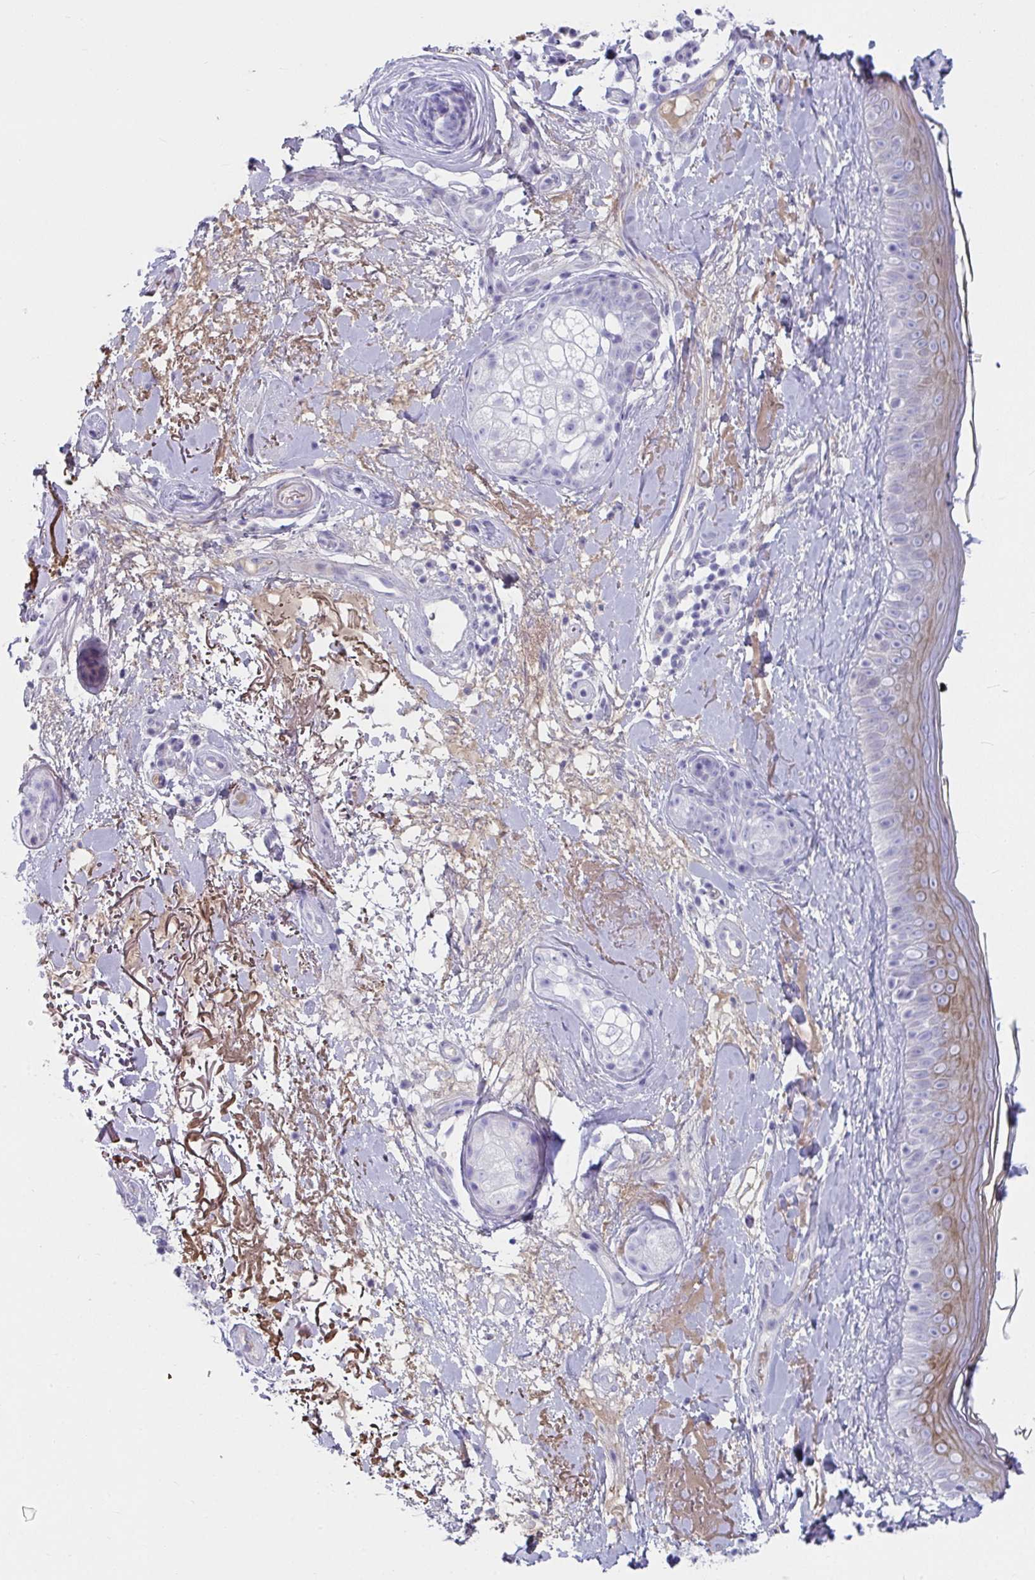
{"staining": {"intensity": "negative", "quantity": "none", "location": "none"}, "tissue": "skin", "cell_type": "Fibroblasts", "image_type": "normal", "snomed": [{"axis": "morphology", "description": "Normal tissue, NOS"}, {"axis": "topography", "description": "Skin"}], "caption": "DAB immunohistochemical staining of unremarkable human skin exhibits no significant expression in fibroblasts. (DAB (3,3'-diaminobenzidine) IHC with hematoxylin counter stain).", "gene": "NPY", "patient": {"sex": "male", "age": 73}}